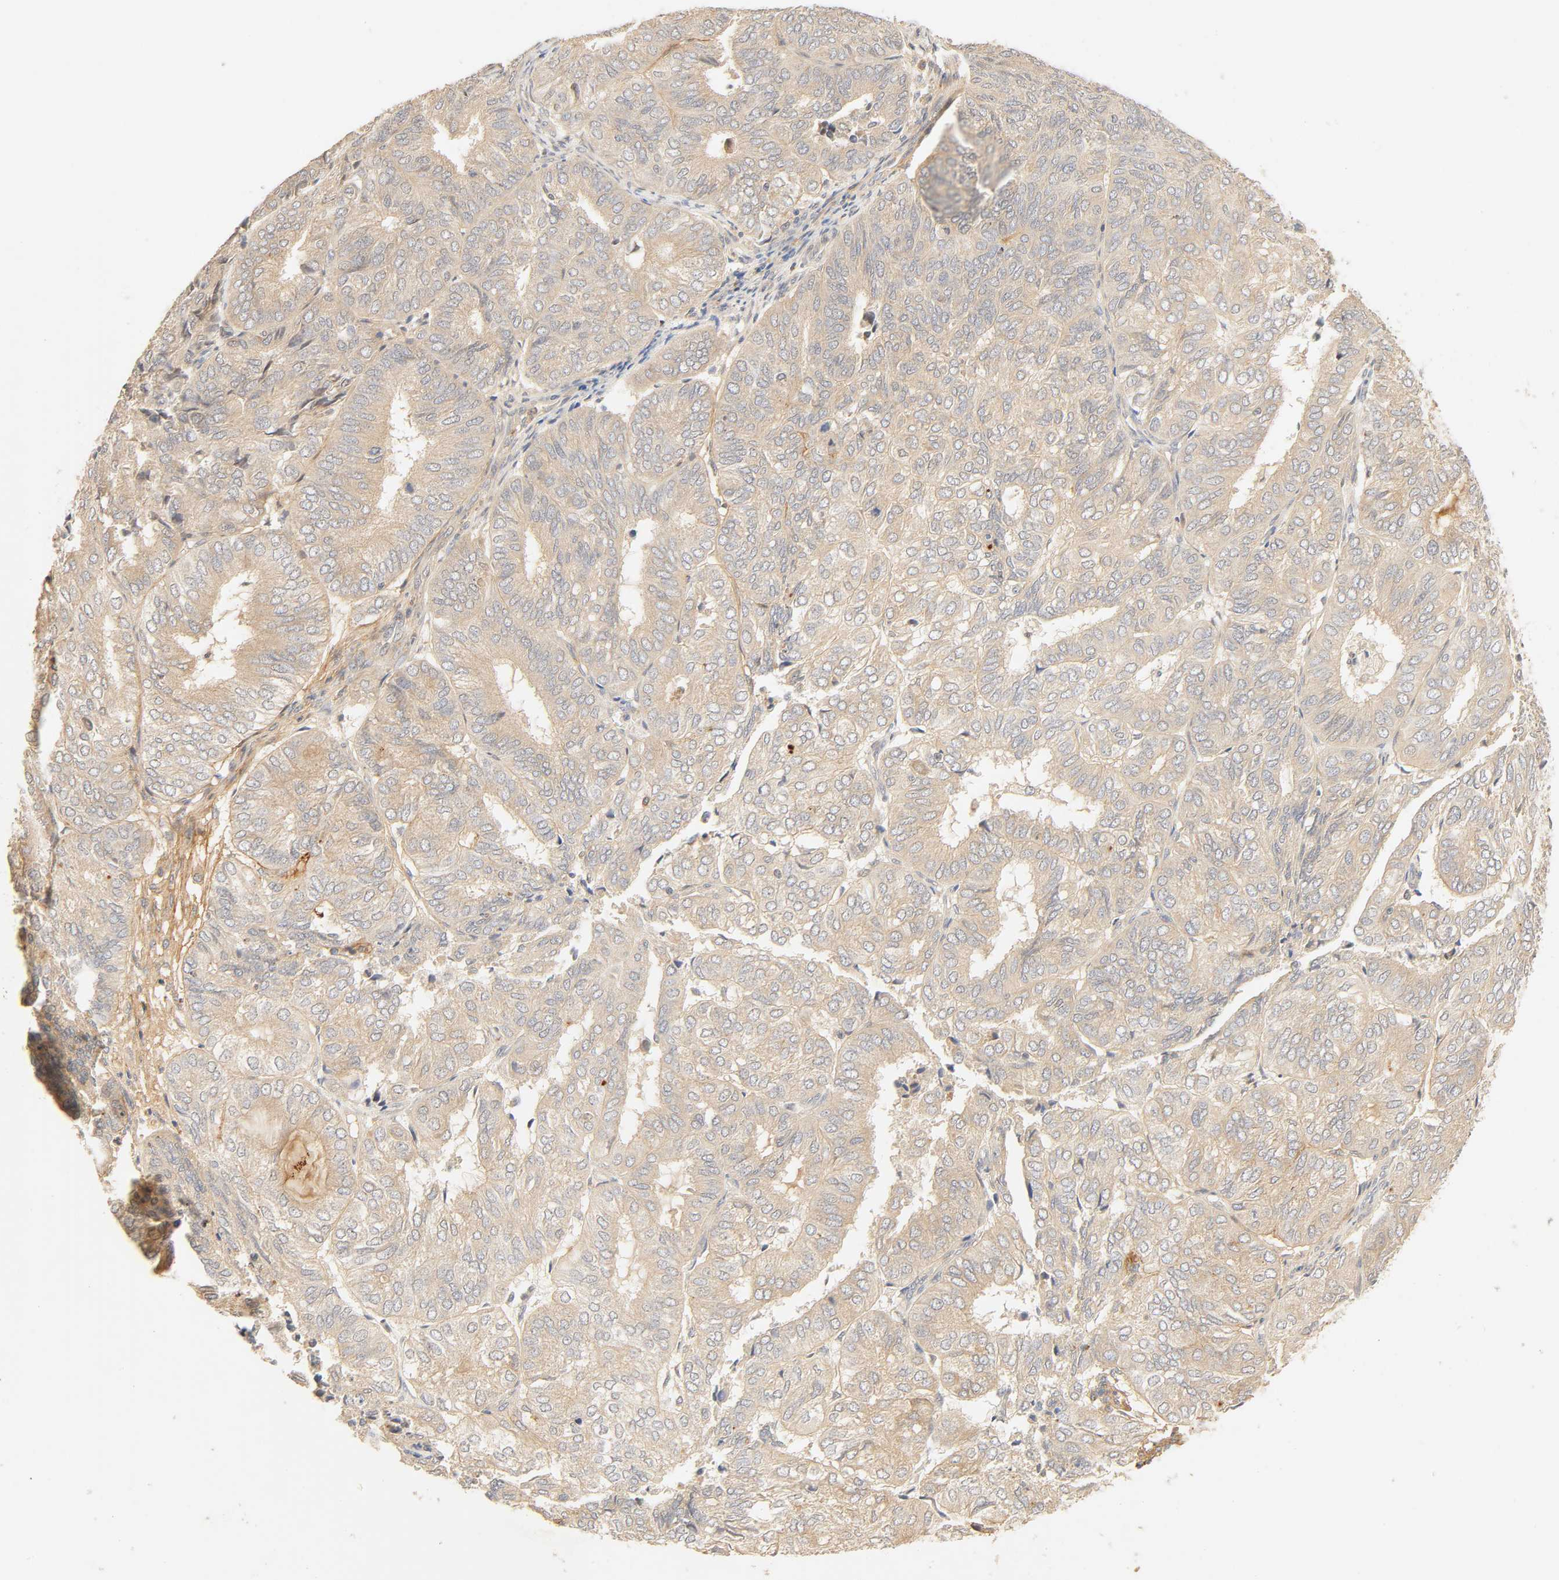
{"staining": {"intensity": "weak", "quantity": ">75%", "location": "cytoplasmic/membranous"}, "tissue": "endometrial cancer", "cell_type": "Tumor cells", "image_type": "cancer", "snomed": [{"axis": "morphology", "description": "Adenocarcinoma, NOS"}, {"axis": "topography", "description": "Uterus"}], "caption": "Human endometrial cancer stained for a protein (brown) shows weak cytoplasmic/membranous positive expression in approximately >75% of tumor cells.", "gene": "CACNA1G", "patient": {"sex": "female", "age": 60}}